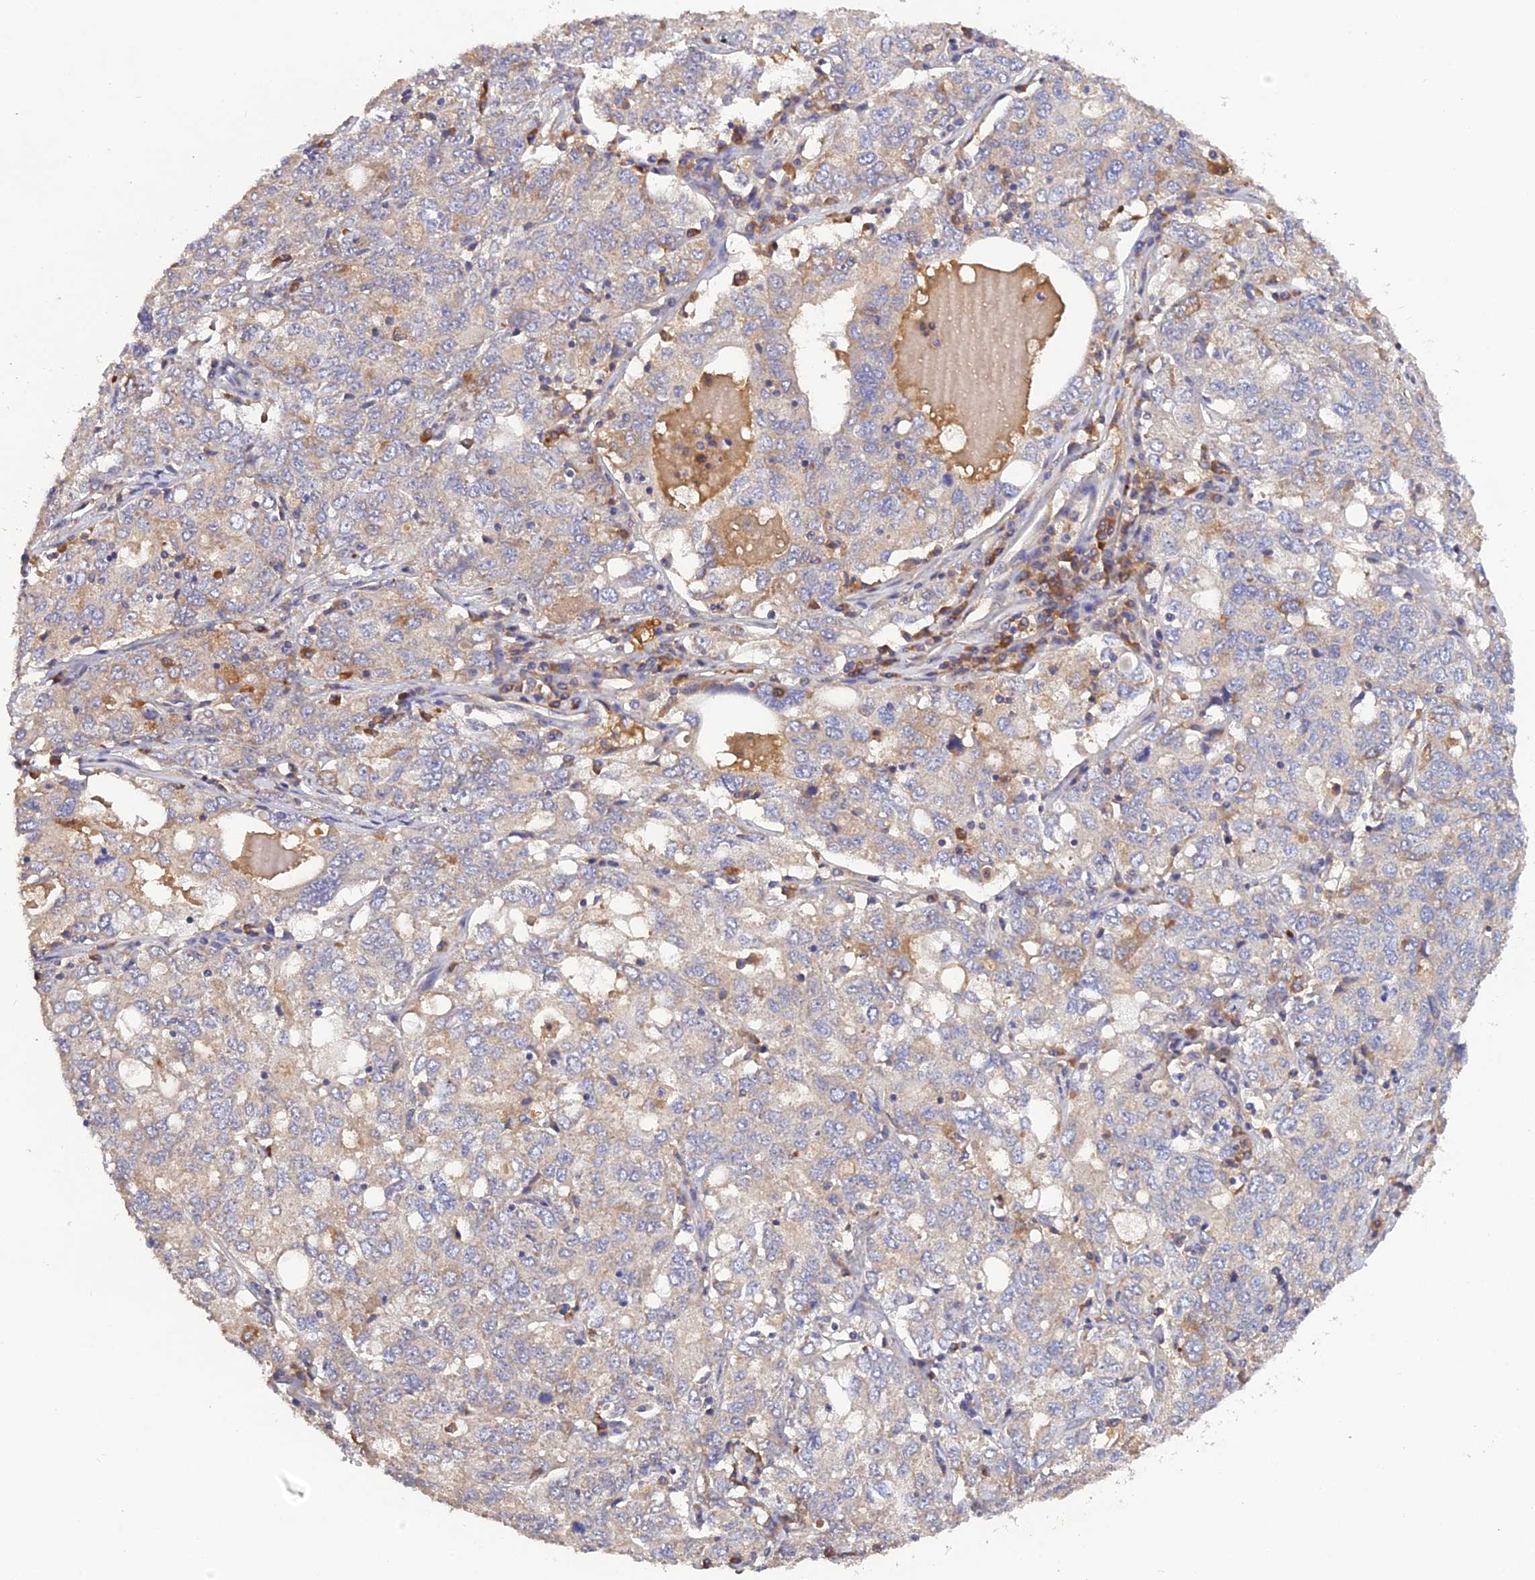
{"staining": {"intensity": "negative", "quantity": "none", "location": "none"}, "tissue": "ovarian cancer", "cell_type": "Tumor cells", "image_type": "cancer", "snomed": [{"axis": "morphology", "description": "Carcinoma, endometroid"}, {"axis": "topography", "description": "Ovary"}], "caption": "Tumor cells are negative for brown protein staining in endometroid carcinoma (ovarian).", "gene": "SLC39A13", "patient": {"sex": "female", "age": 62}}